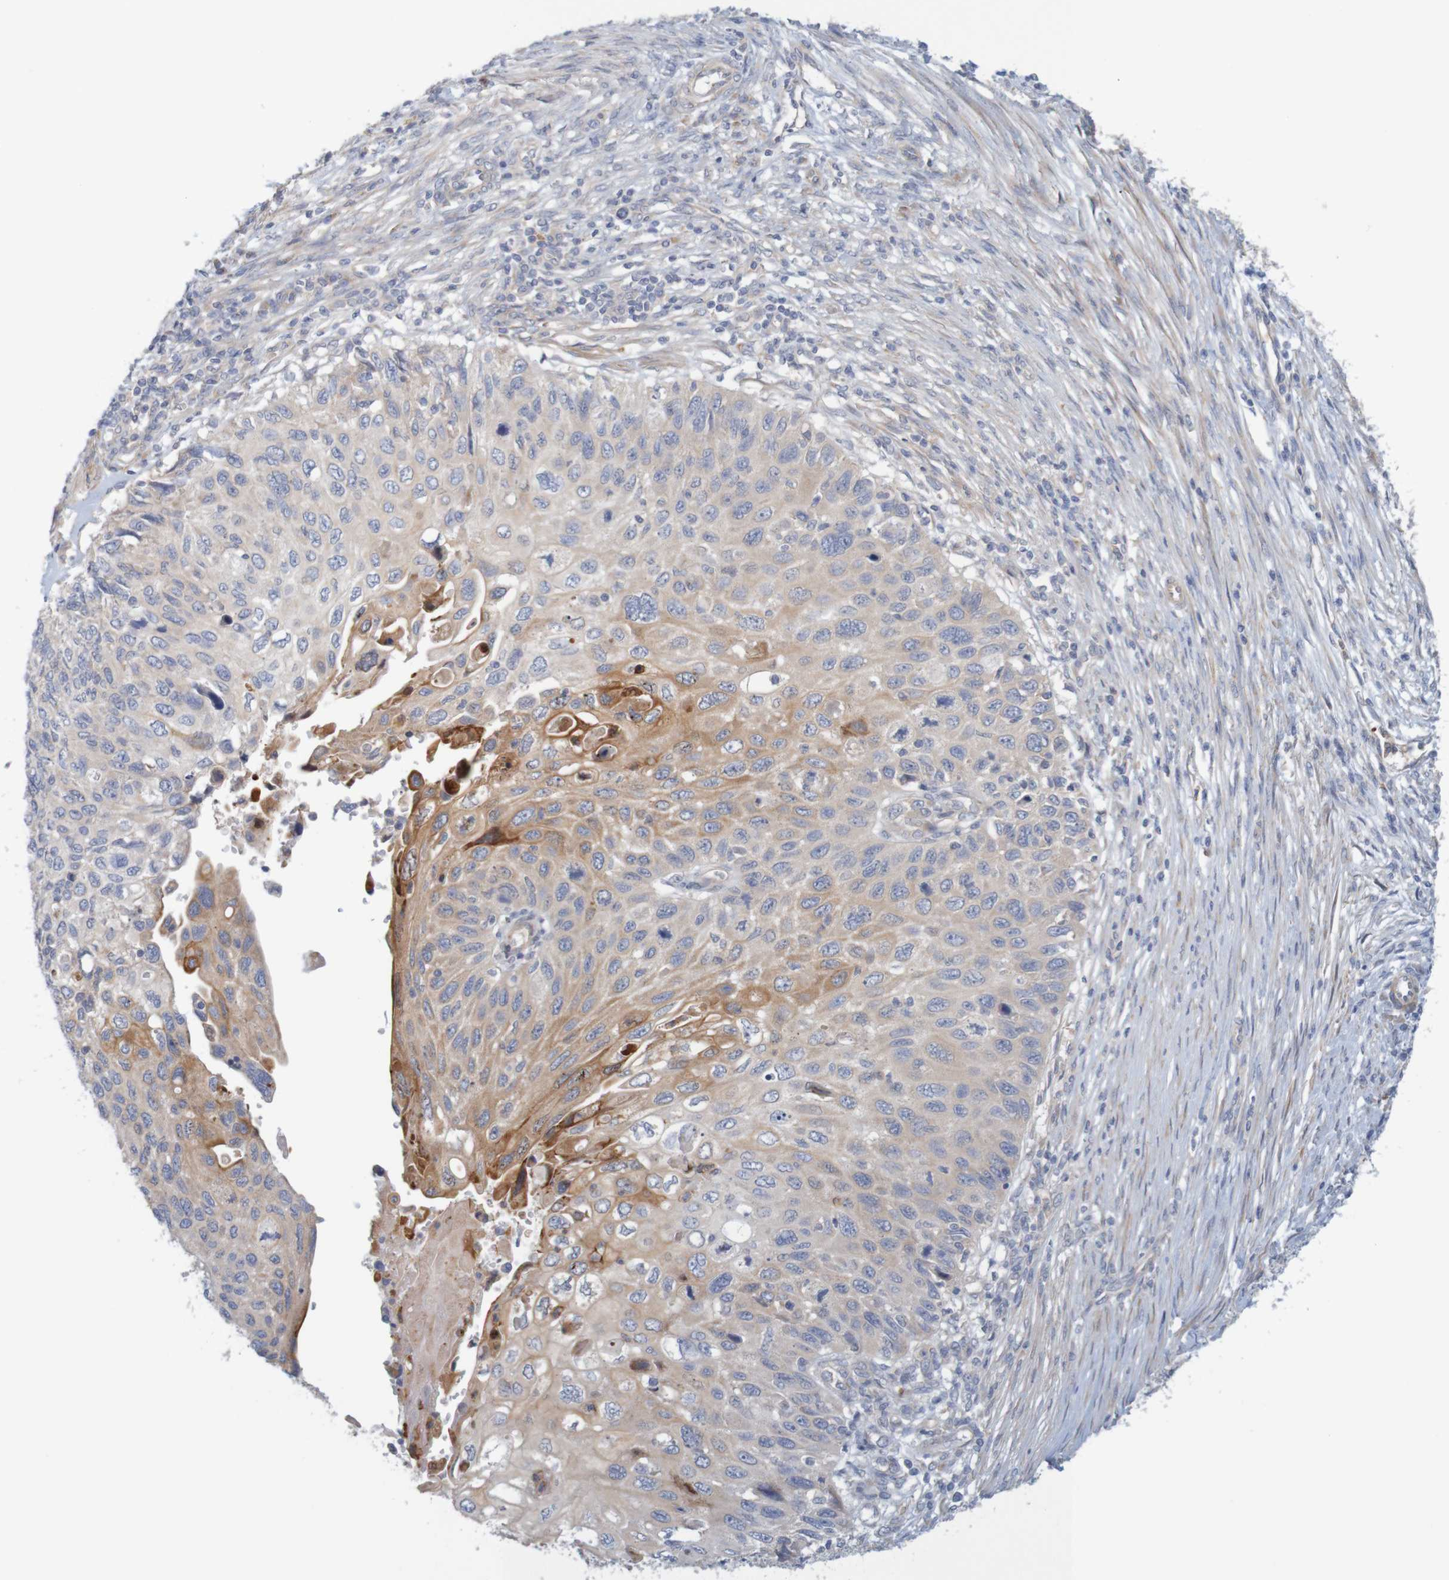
{"staining": {"intensity": "weak", "quantity": ">75%", "location": "cytoplasmic/membranous"}, "tissue": "cervical cancer", "cell_type": "Tumor cells", "image_type": "cancer", "snomed": [{"axis": "morphology", "description": "Squamous cell carcinoma, NOS"}, {"axis": "topography", "description": "Cervix"}], "caption": "This is an image of immunohistochemistry (IHC) staining of squamous cell carcinoma (cervical), which shows weak positivity in the cytoplasmic/membranous of tumor cells.", "gene": "KRT23", "patient": {"sex": "female", "age": 70}}